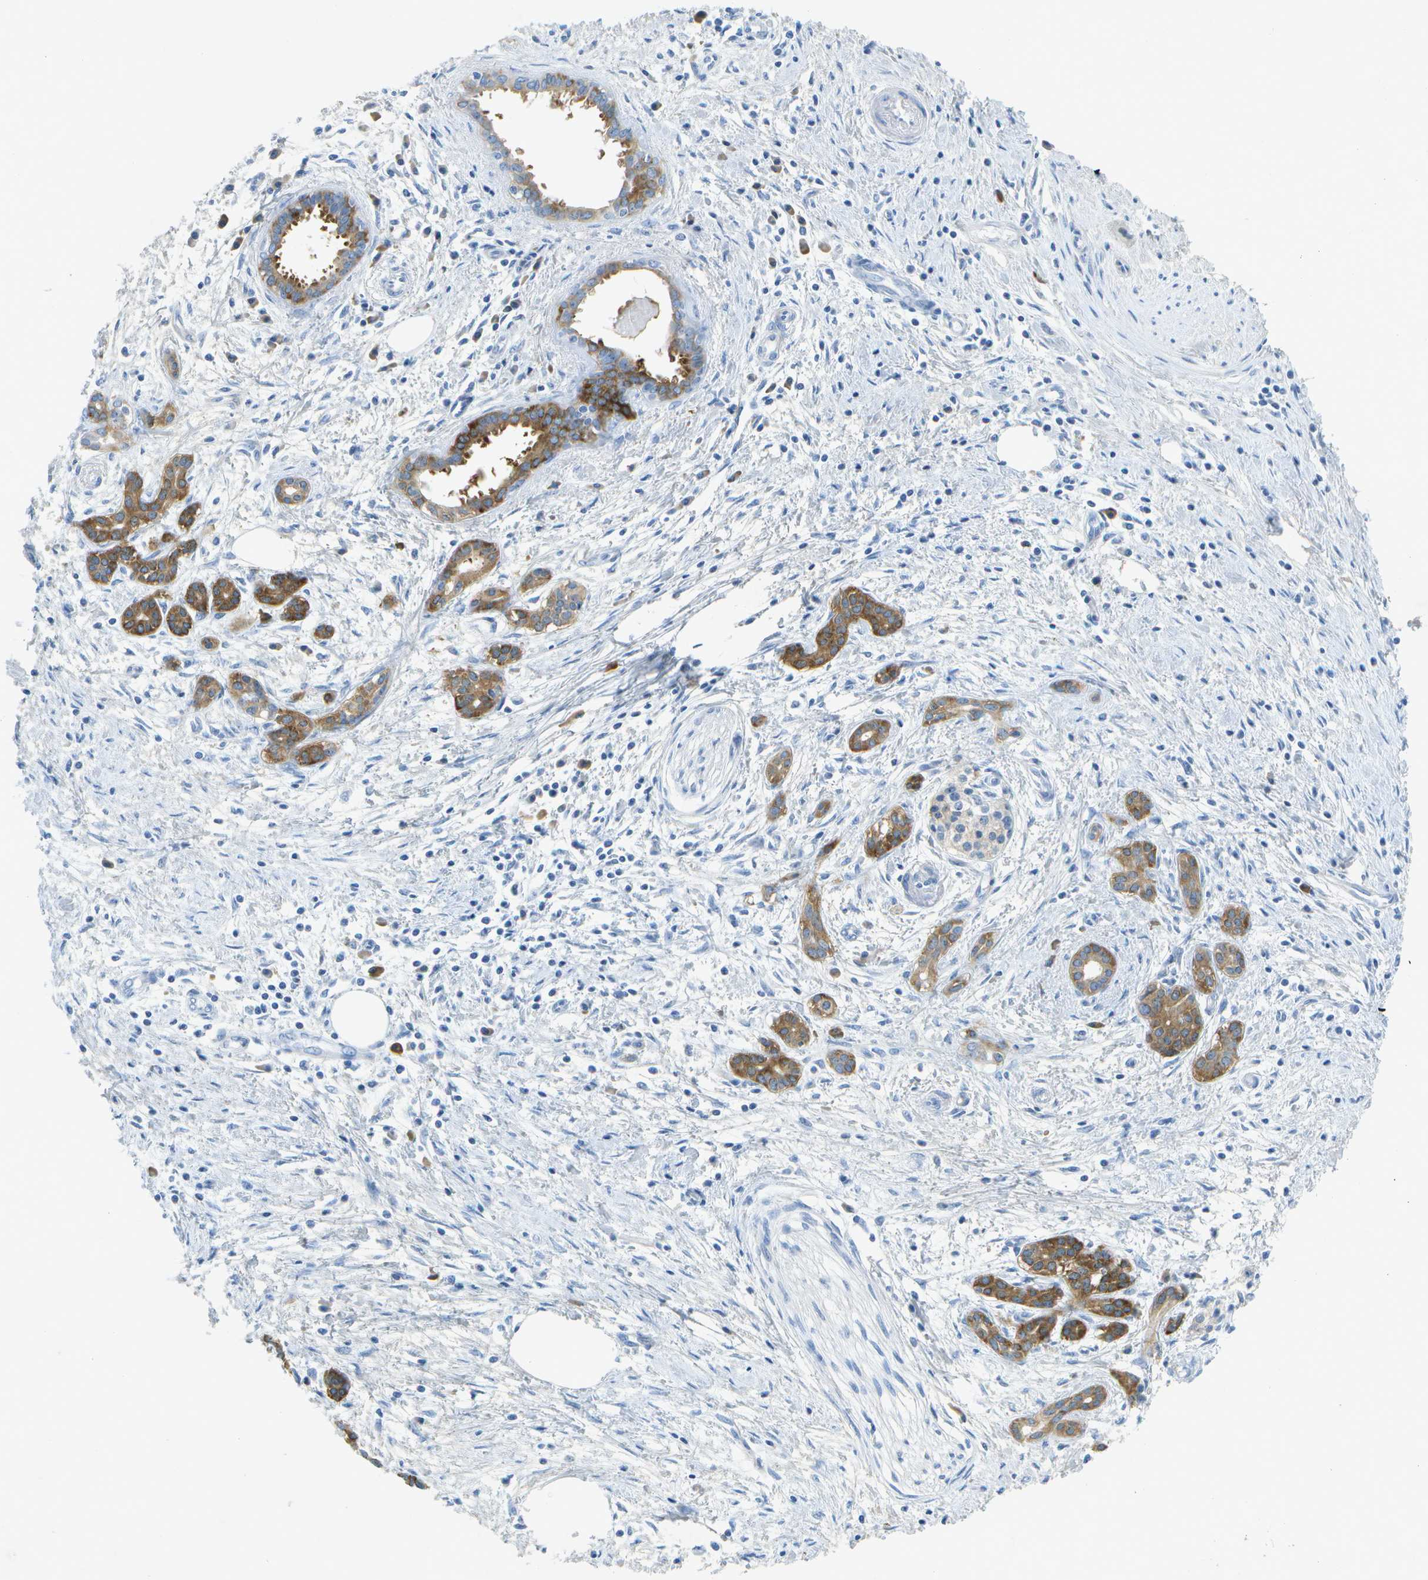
{"staining": {"intensity": "moderate", "quantity": ">75%", "location": "cytoplasmic/membranous"}, "tissue": "pancreatic cancer", "cell_type": "Tumor cells", "image_type": "cancer", "snomed": [{"axis": "morphology", "description": "Adenocarcinoma, NOS"}, {"axis": "topography", "description": "Pancreas"}], "caption": "Tumor cells demonstrate moderate cytoplasmic/membranous positivity in approximately >75% of cells in pancreatic cancer.", "gene": "WNK2", "patient": {"sex": "female", "age": 70}}